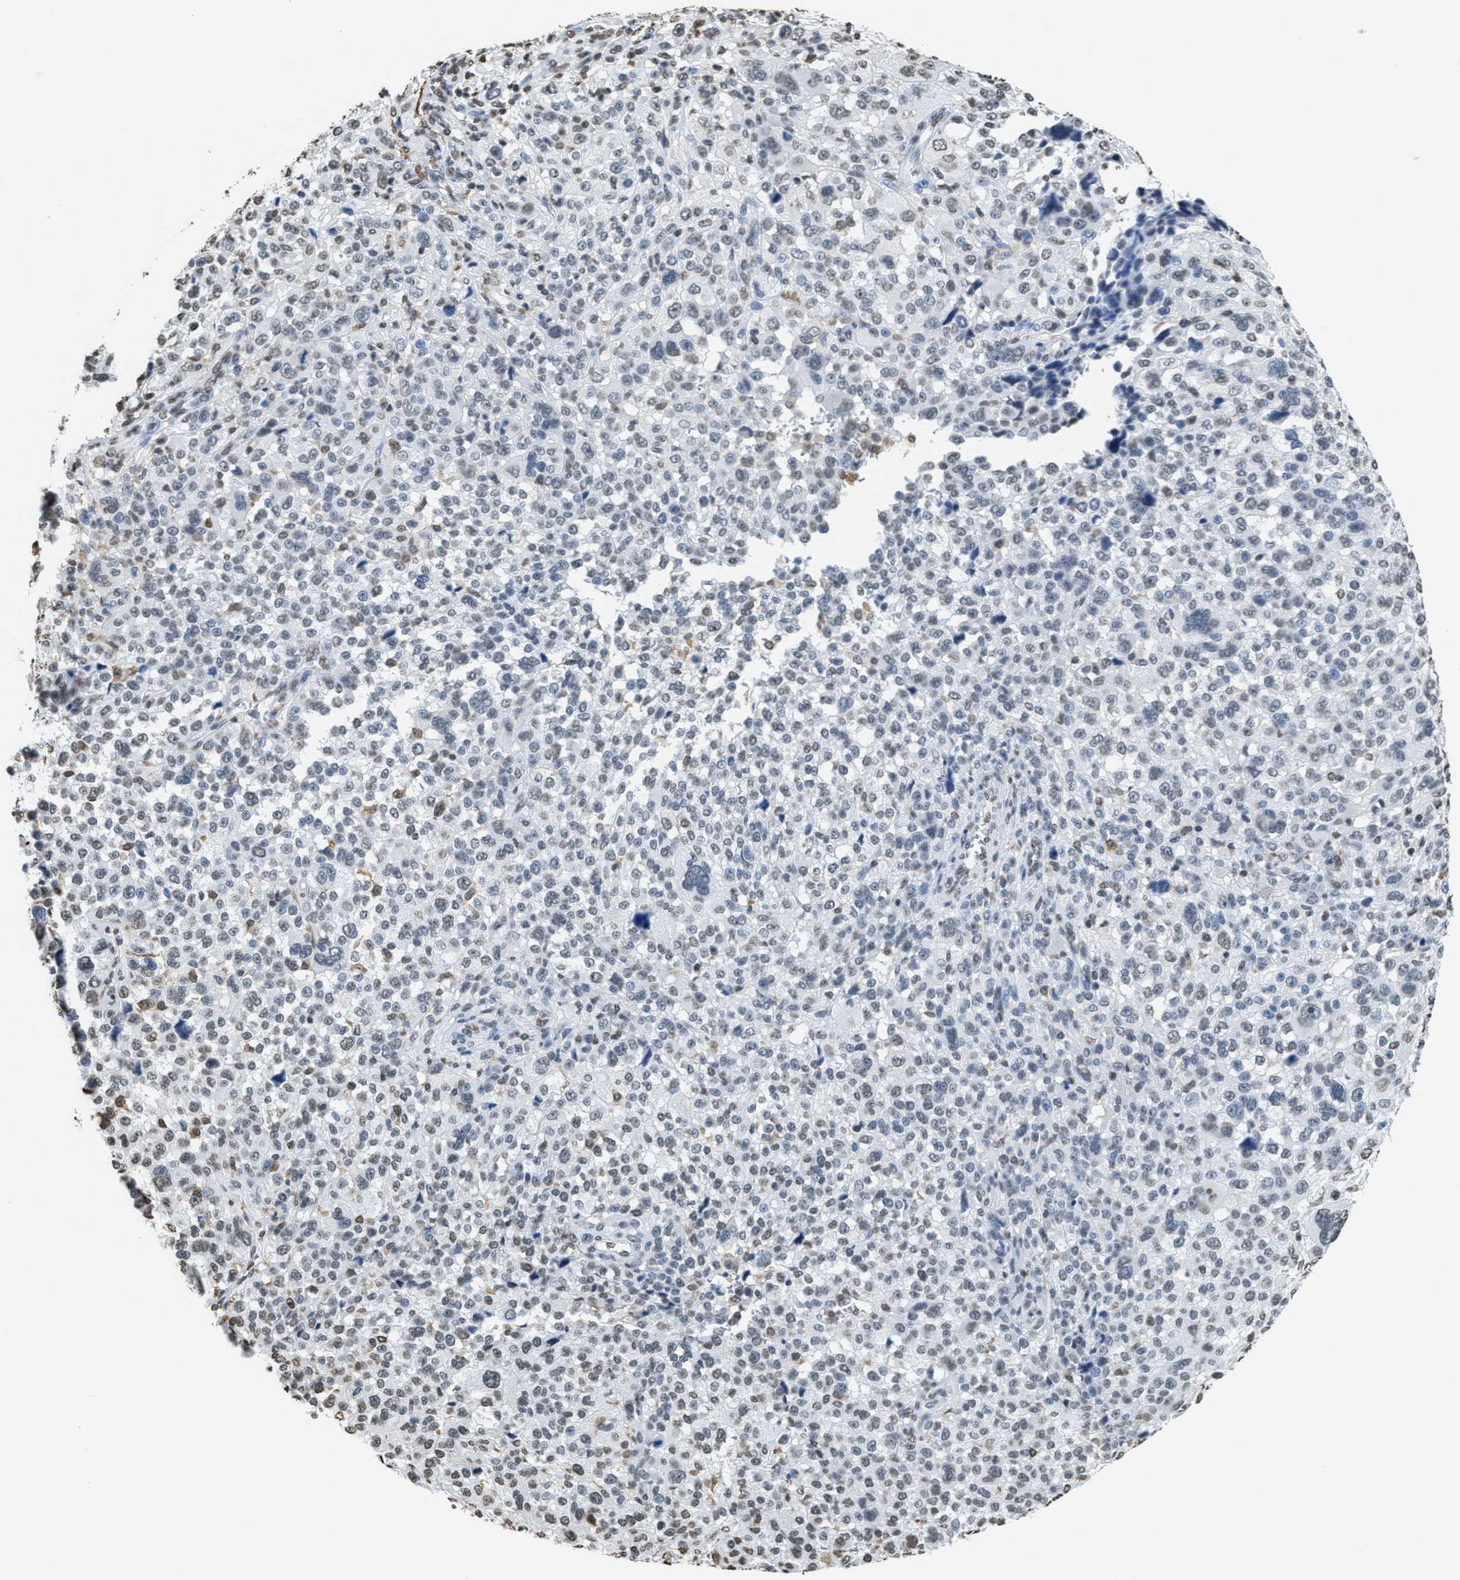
{"staining": {"intensity": "weak", "quantity": "<25%", "location": "nuclear"}, "tissue": "melanoma", "cell_type": "Tumor cells", "image_type": "cancer", "snomed": [{"axis": "morphology", "description": "Malignant melanoma, NOS"}, {"axis": "topography", "description": "Skin"}], "caption": "This is an immunohistochemistry (IHC) histopathology image of human malignant melanoma. There is no staining in tumor cells.", "gene": "NUP88", "patient": {"sex": "female", "age": 55}}